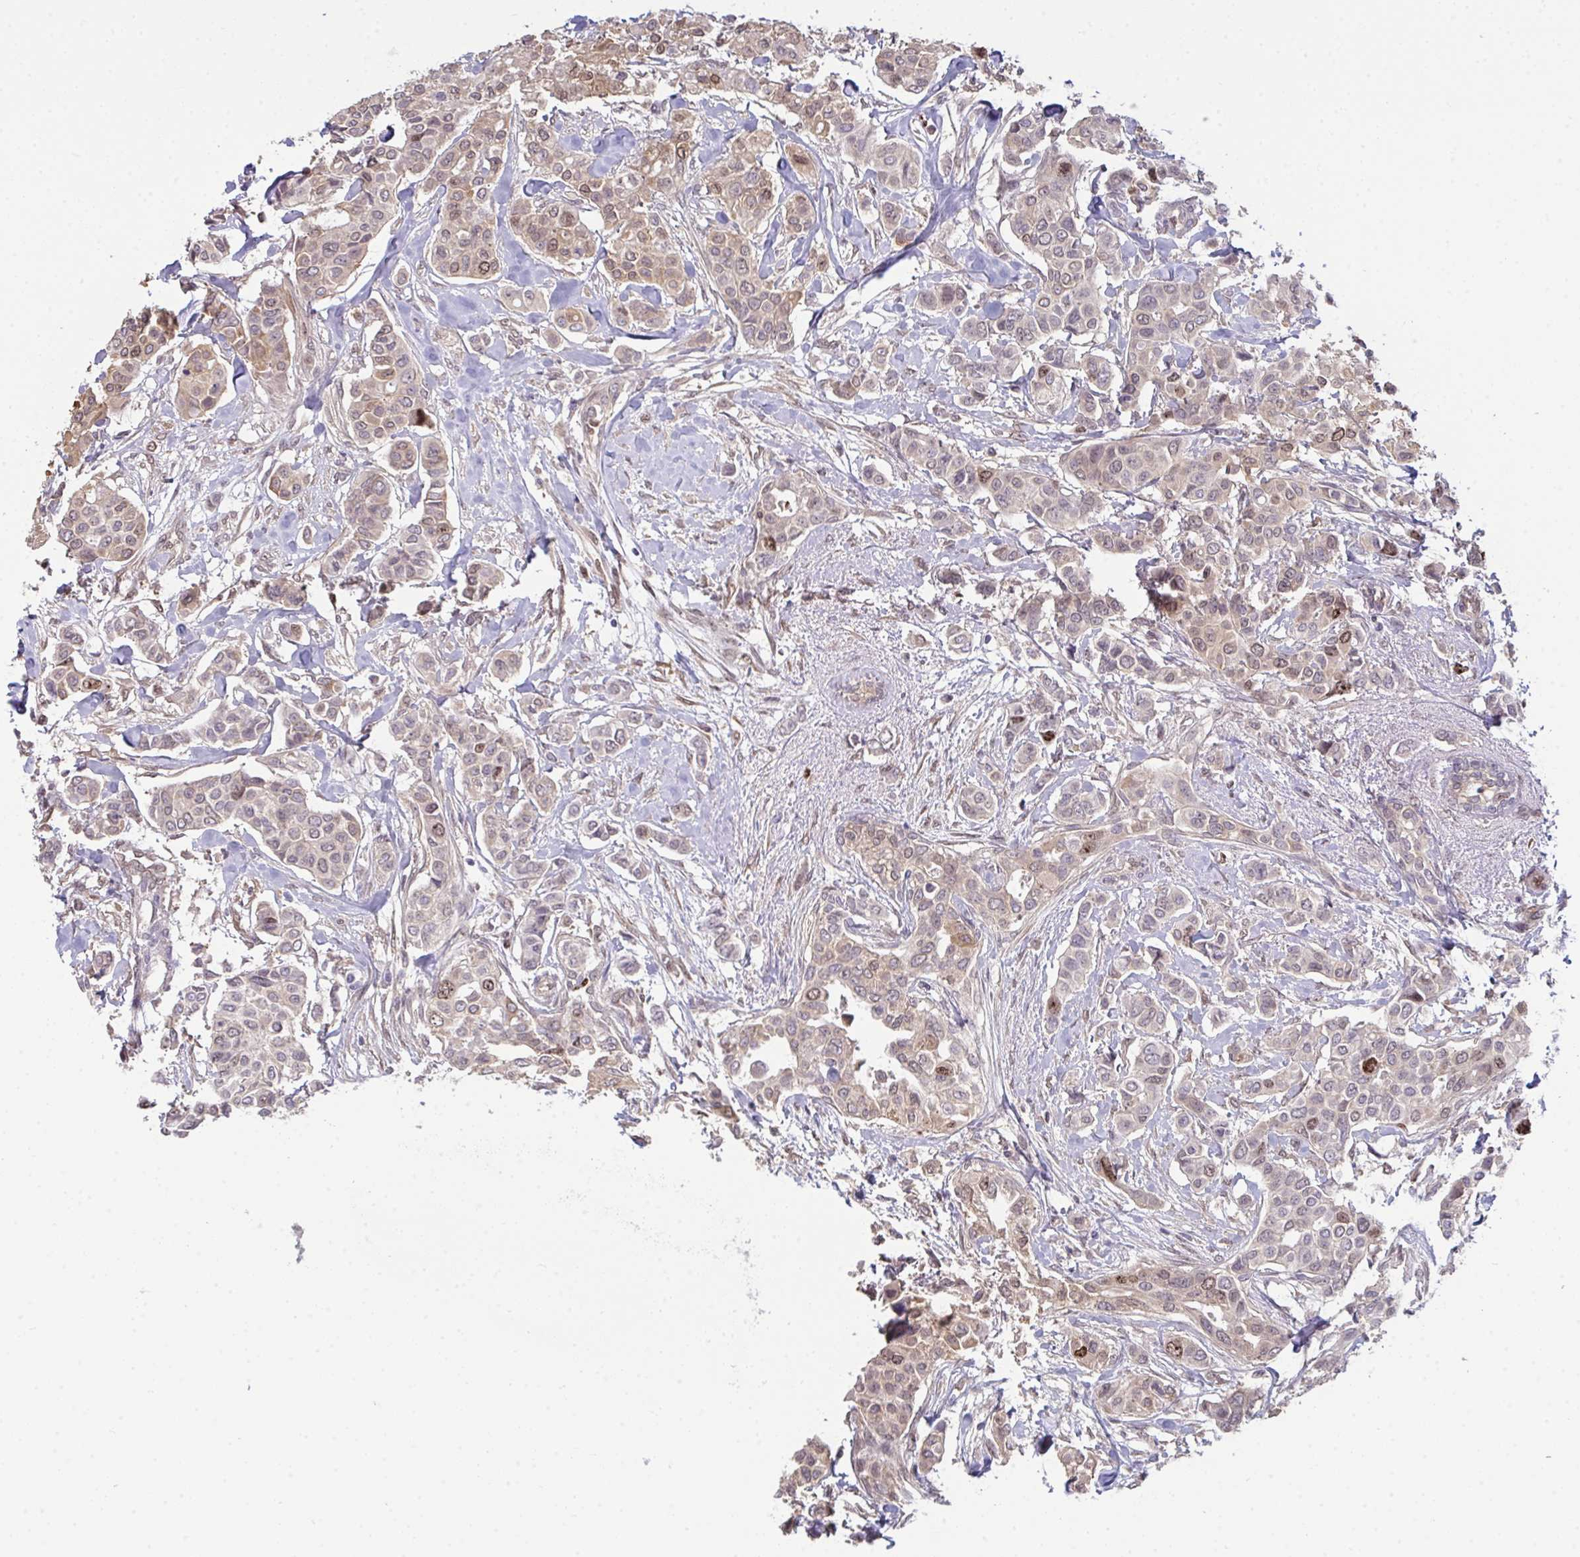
{"staining": {"intensity": "moderate", "quantity": "<25%", "location": "cytoplasmic/membranous,nuclear"}, "tissue": "breast cancer", "cell_type": "Tumor cells", "image_type": "cancer", "snomed": [{"axis": "morphology", "description": "Lobular carcinoma"}, {"axis": "topography", "description": "Breast"}], "caption": "Moderate cytoplasmic/membranous and nuclear positivity for a protein is present in approximately <25% of tumor cells of breast cancer using immunohistochemistry.", "gene": "SETD7", "patient": {"sex": "female", "age": 51}}